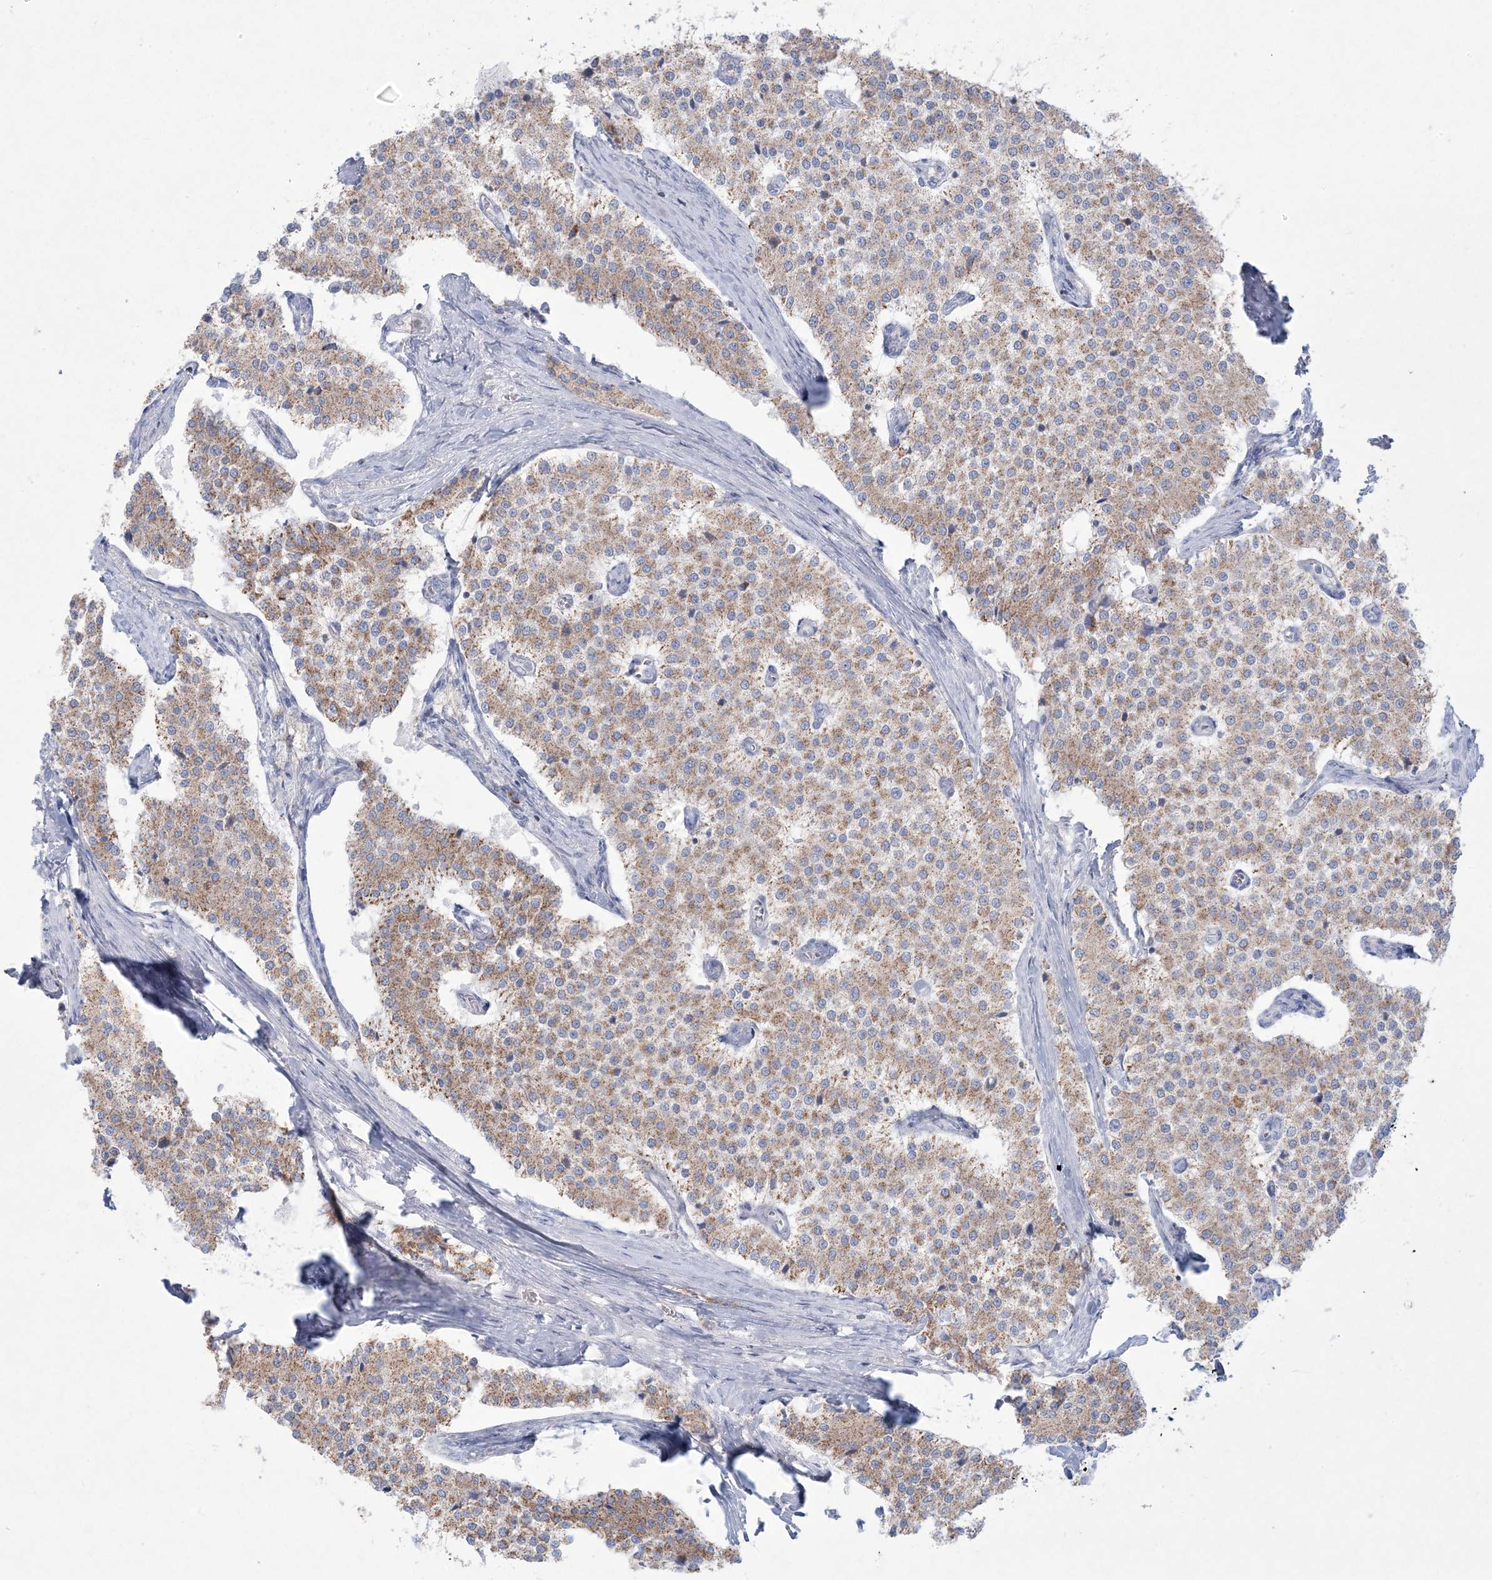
{"staining": {"intensity": "moderate", "quantity": ">75%", "location": "cytoplasmic/membranous"}, "tissue": "carcinoid", "cell_type": "Tumor cells", "image_type": "cancer", "snomed": [{"axis": "morphology", "description": "Carcinoid, malignant, NOS"}, {"axis": "topography", "description": "Colon"}], "caption": "An IHC image of tumor tissue is shown. Protein staining in brown shows moderate cytoplasmic/membranous positivity in carcinoid (malignant) within tumor cells.", "gene": "KCTD6", "patient": {"sex": "female", "age": 52}}